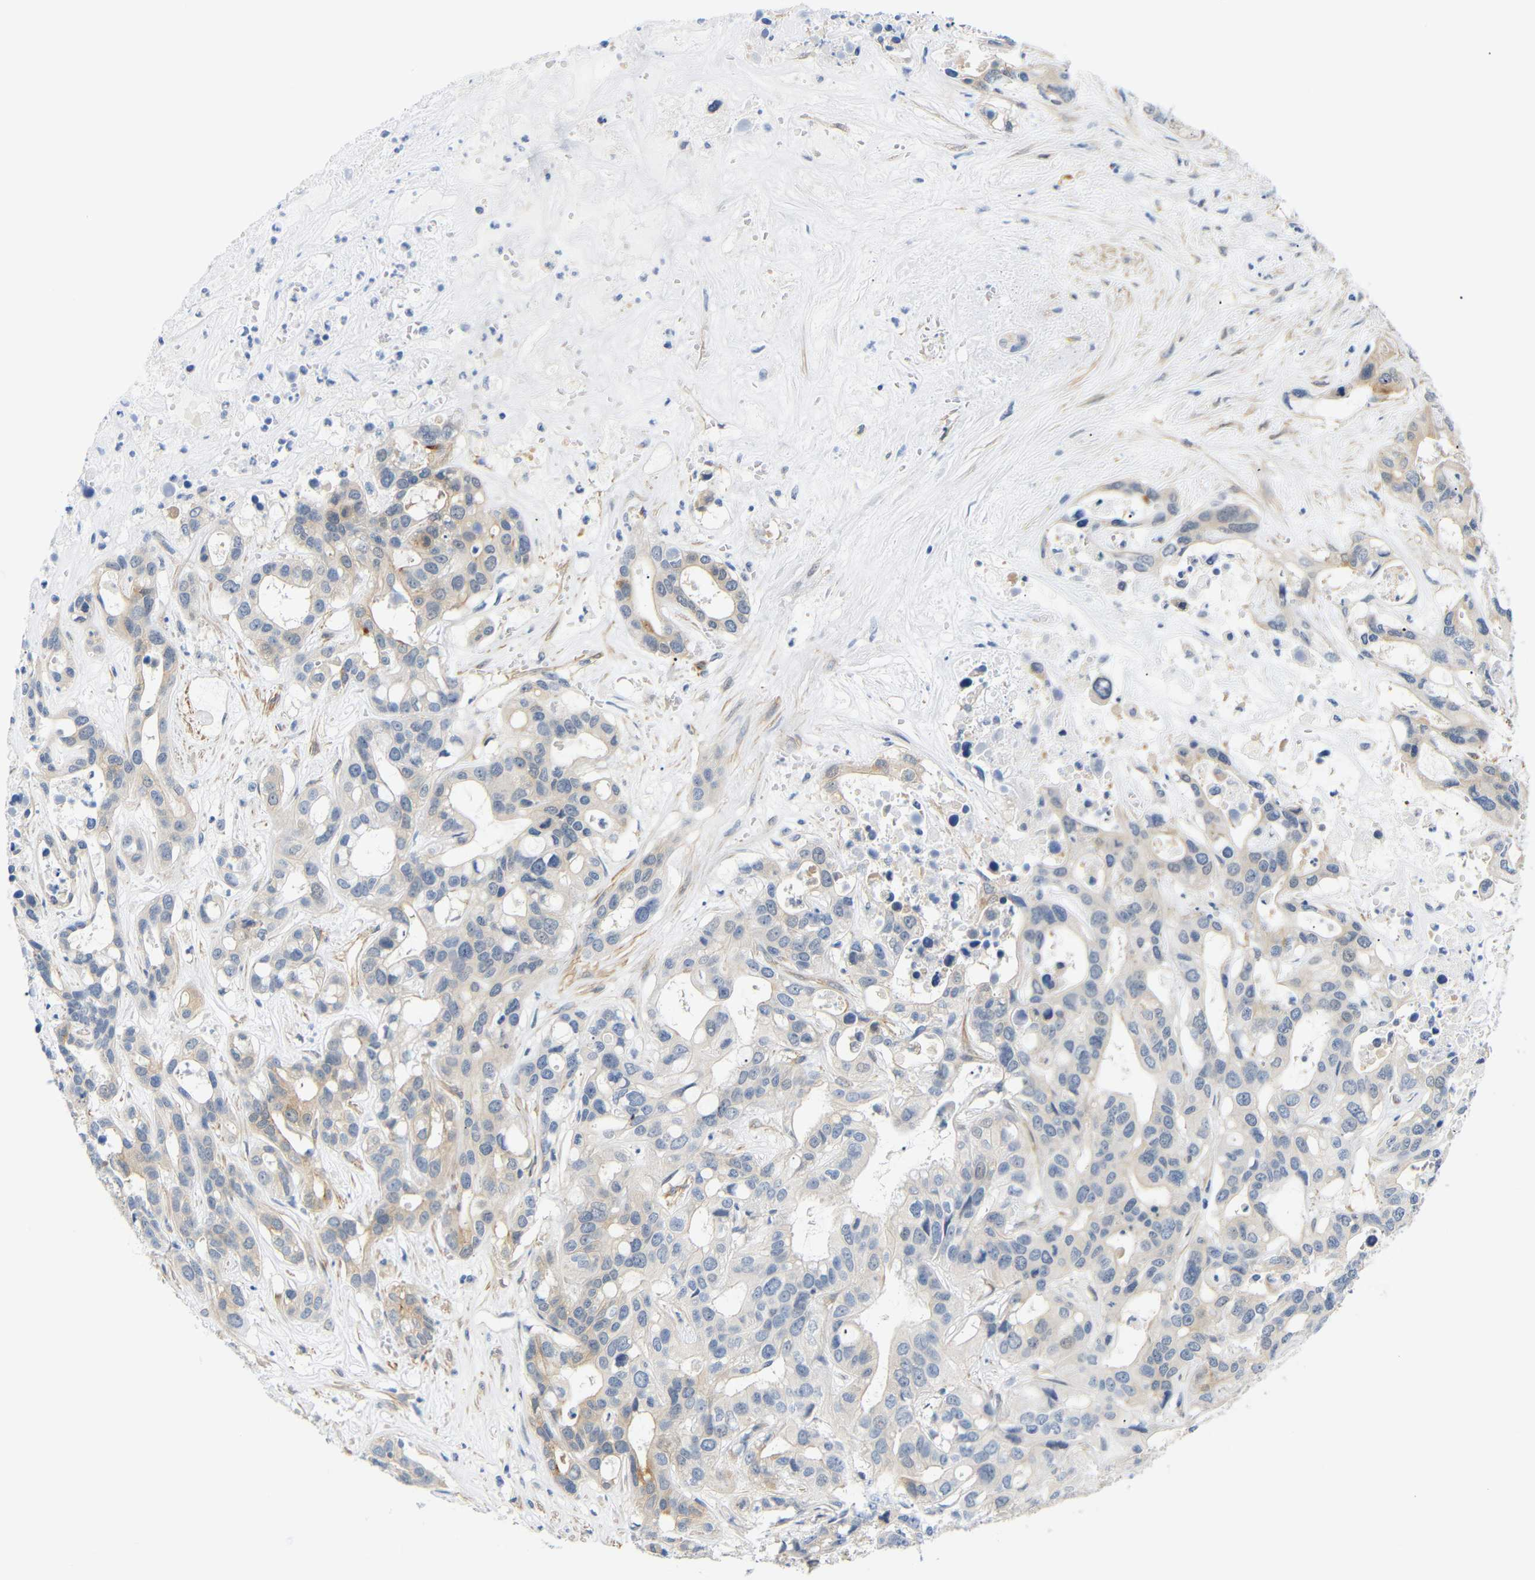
{"staining": {"intensity": "weak", "quantity": "25%-75%", "location": "cytoplasmic/membranous"}, "tissue": "liver cancer", "cell_type": "Tumor cells", "image_type": "cancer", "snomed": [{"axis": "morphology", "description": "Cholangiocarcinoma"}, {"axis": "topography", "description": "Liver"}], "caption": "DAB (3,3'-diaminobenzidine) immunohistochemical staining of human liver cancer (cholangiocarcinoma) reveals weak cytoplasmic/membranous protein positivity in approximately 25%-75% of tumor cells.", "gene": "STMN3", "patient": {"sex": "female", "age": 65}}